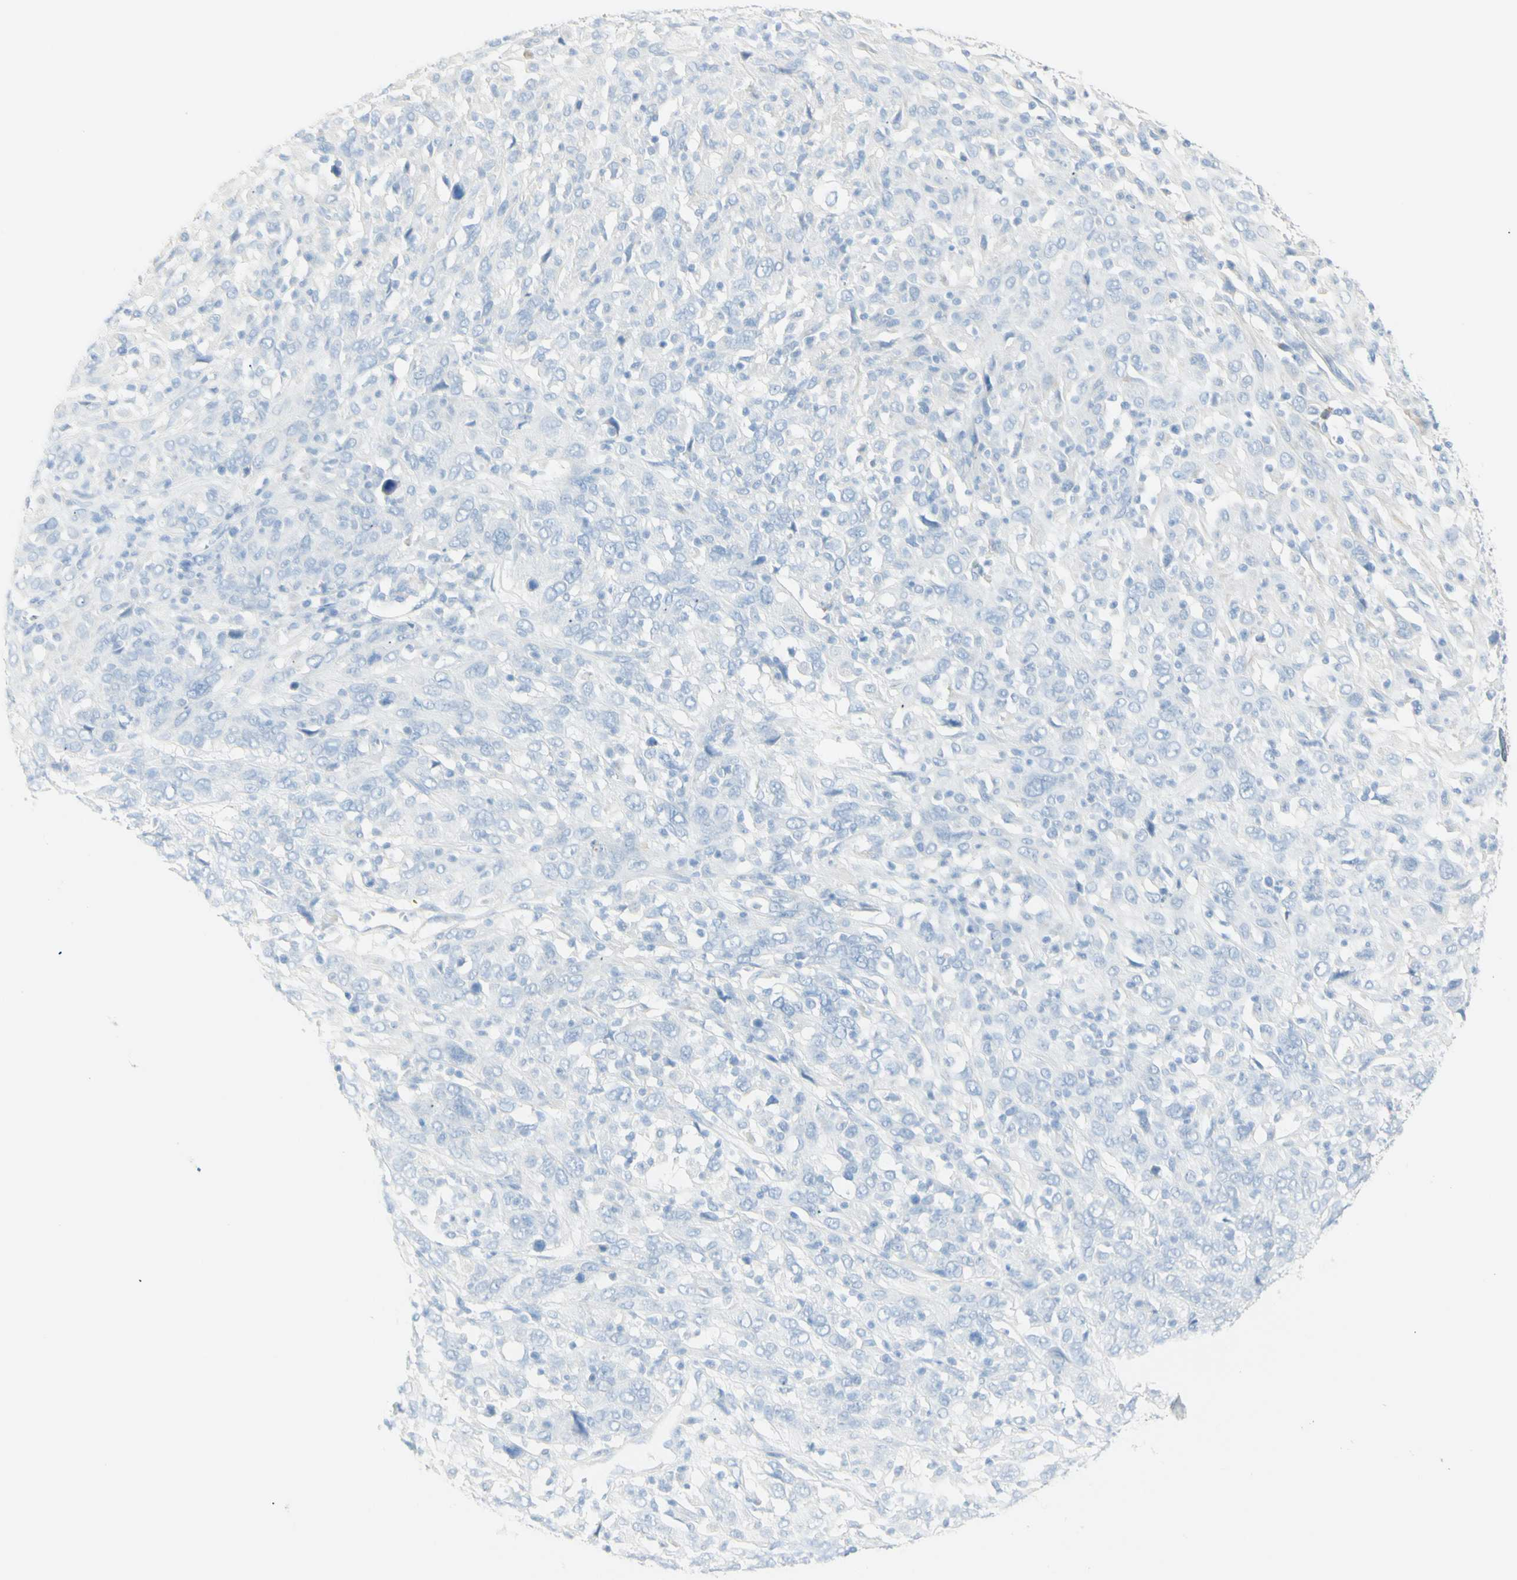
{"staining": {"intensity": "negative", "quantity": "none", "location": "none"}, "tissue": "cervical cancer", "cell_type": "Tumor cells", "image_type": "cancer", "snomed": [{"axis": "morphology", "description": "Squamous cell carcinoma, NOS"}, {"axis": "topography", "description": "Cervix"}], "caption": "This is an immunohistochemistry (IHC) image of cervical squamous cell carcinoma. There is no staining in tumor cells.", "gene": "LETM1", "patient": {"sex": "female", "age": 46}}